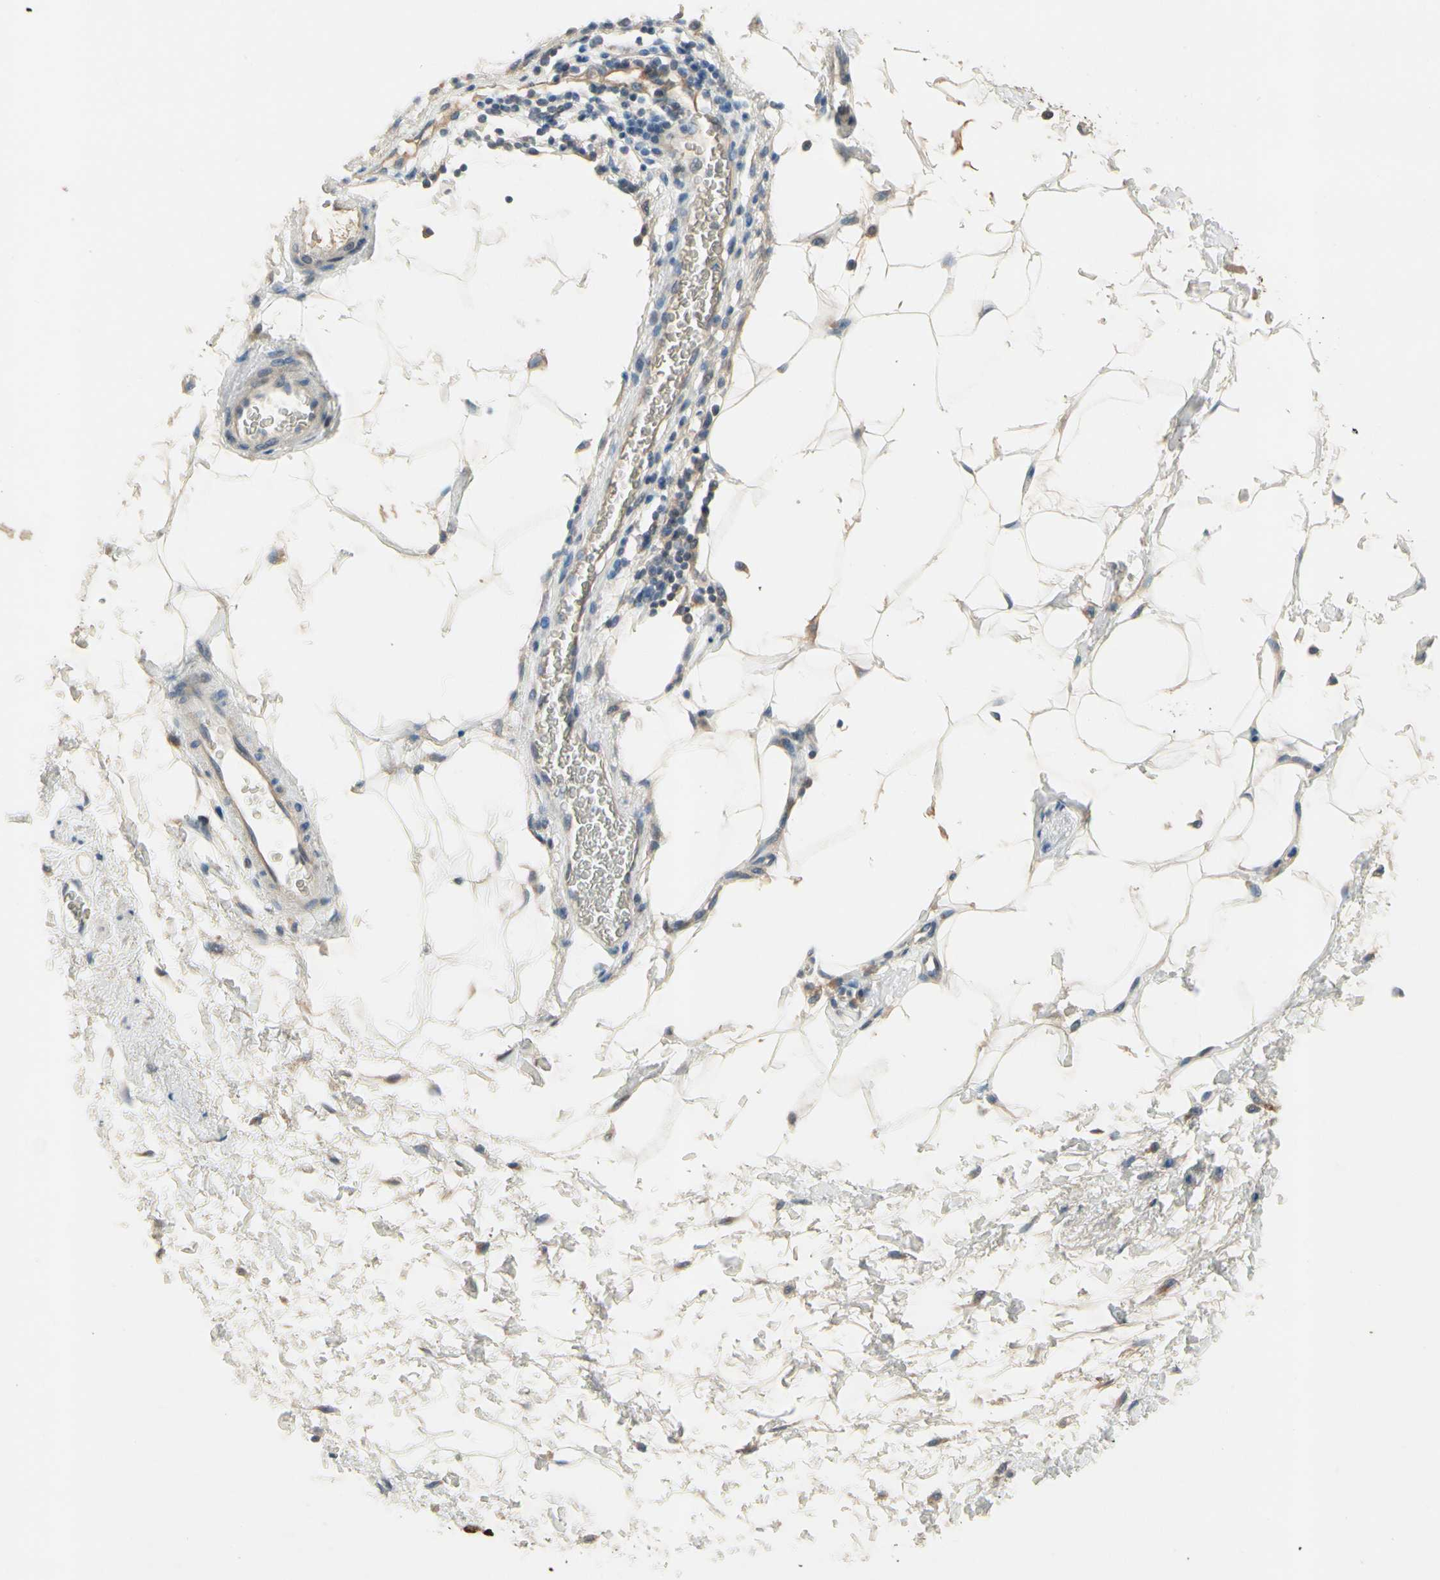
{"staining": {"intensity": "weak", "quantity": ">75%", "location": "cytoplasmic/membranous"}, "tissue": "adipose tissue", "cell_type": "Adipocytes", "image_type": "normal", "snomed": [{"axis": "morphology", "description": "Normal tissue, NOS"}, {"axis": "topography", "description": "Soft tissue"}, {"axis": "topography", "description": "Peripheral nerve tissue"}], "caption": "Immunohistochemistry (IHC) (DAB (3,3'-diaminobenzidine)) staining of unremarkable adipose tissue displays weak cytoplasmic/membranous protein staining in about >75% of adipocytes.", "gene": "PIP5K1B", "patient": {"sex": "female", "age": 71}}